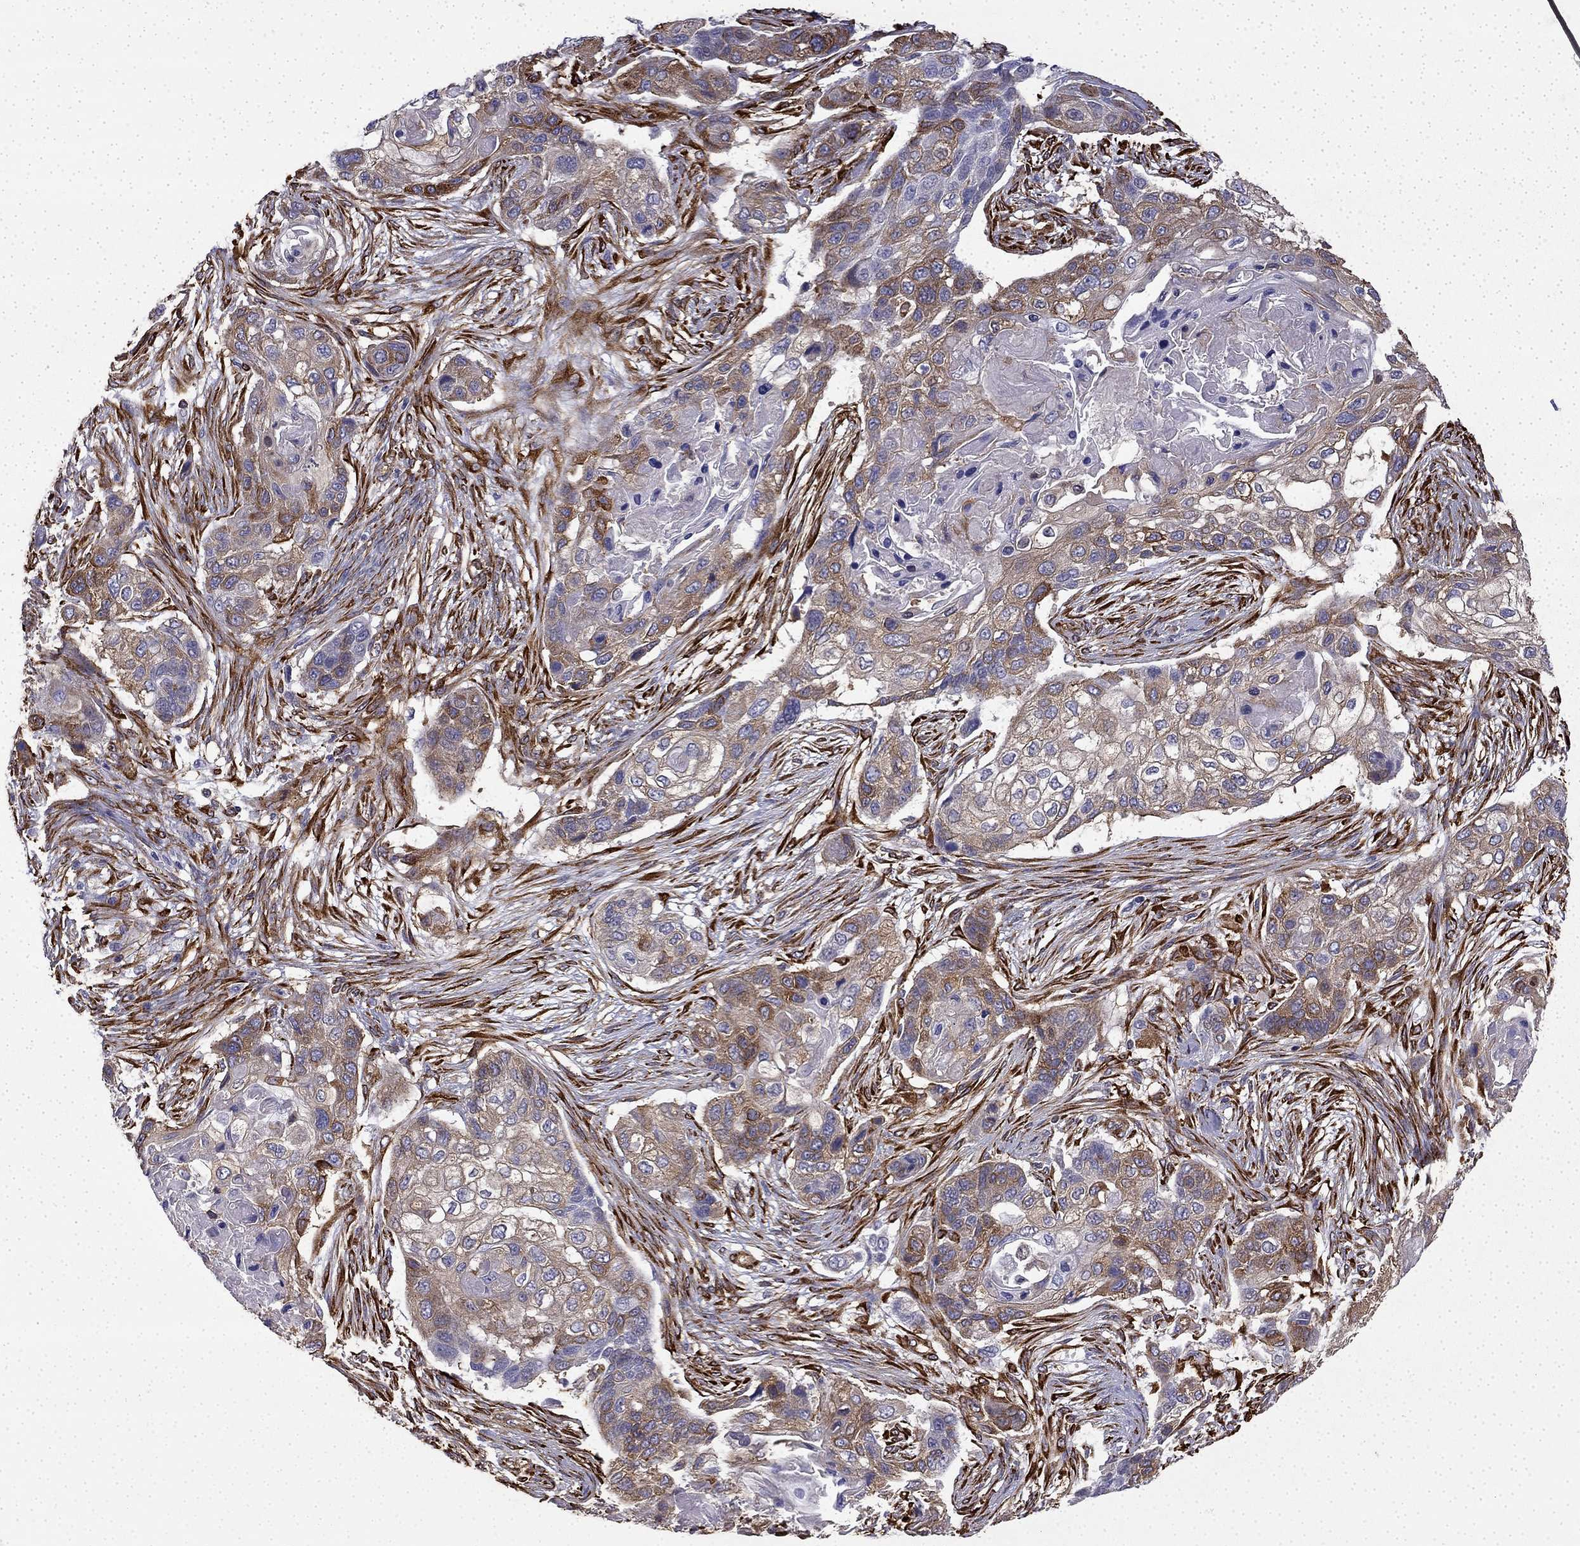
{"staining": {"intensity": "moderate", "quantity": ">75%", "location": "cytoplasmic/membranous"}, "tissue": "lung cancer", "cell_type": "Tumor cells", "image_type": "cancer", "snomed": [{"axis": "morphology", "description": "Squamous cell carcinoma, NOS"}, {"axis": "topography", "description": "Lung"}], "caption": "Lung squamous cell carcinoma tissue shows moderate cytoplasmic/membranous positivity in approximately >75% of tumor cells (Brightfield microscopy of DAB IHC at high magnification).", "gene": "MAP4", "patient": {"sex": "male", "age": 69}}